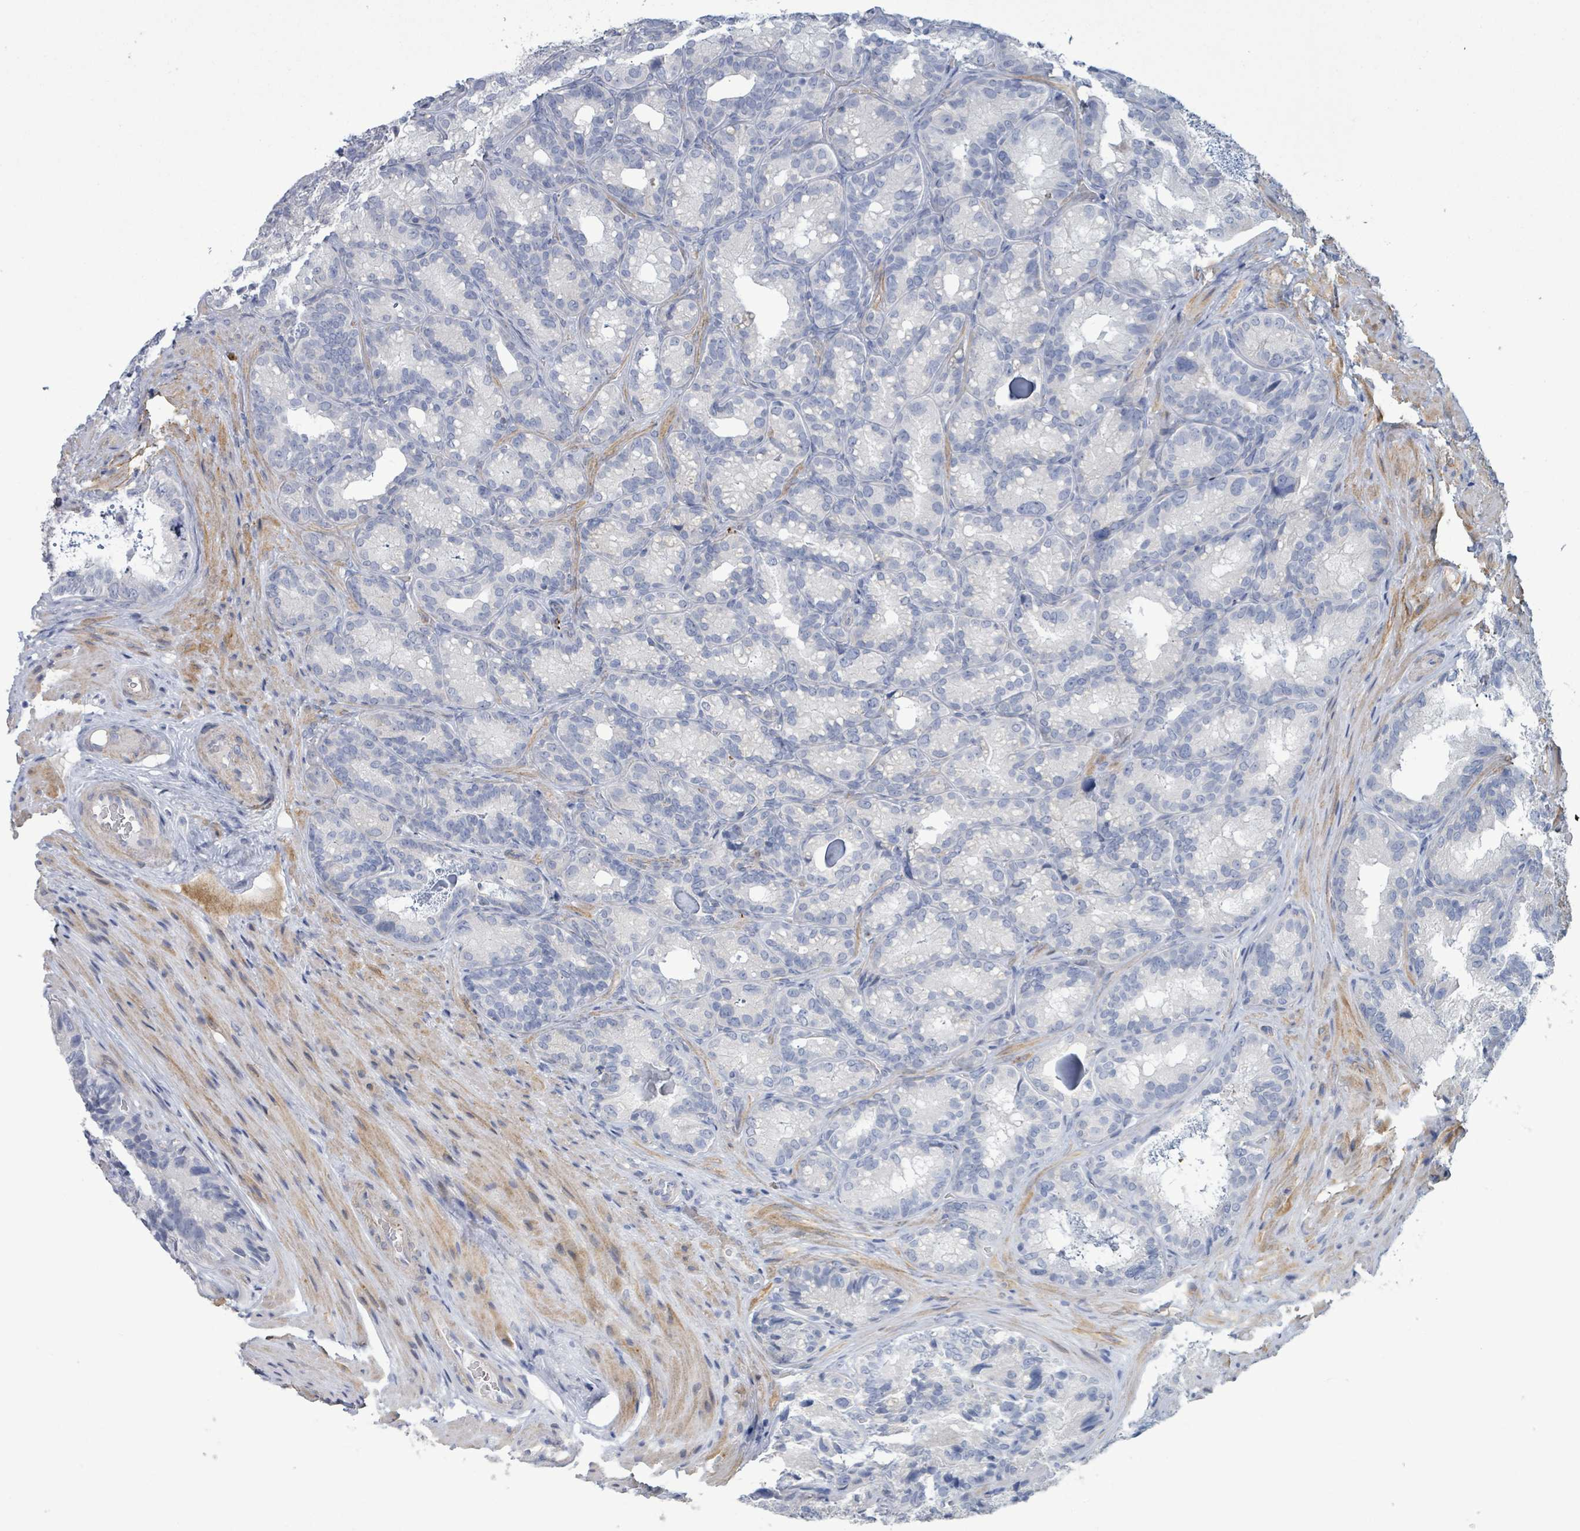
{"staining": {"intensity": "negative", "quantity": "none", "location": "none"}, "tissue": "seminal vesicle", "cell_type": "Glandular cells", "image_type": "normal", "snomed": [{"axis": "morphology", "description": "Normal tissue, NOS"}, {"axis": "topography", "description": "Seminal veicle"}], "caption": "Immunohistochemistry micrograph of unremarkable seminal vesicle stained for a protein (brown), which exhibits no expression in glandular cells.", "gene": "PKLR", "patient": {"sex": "male", "age": 58}}